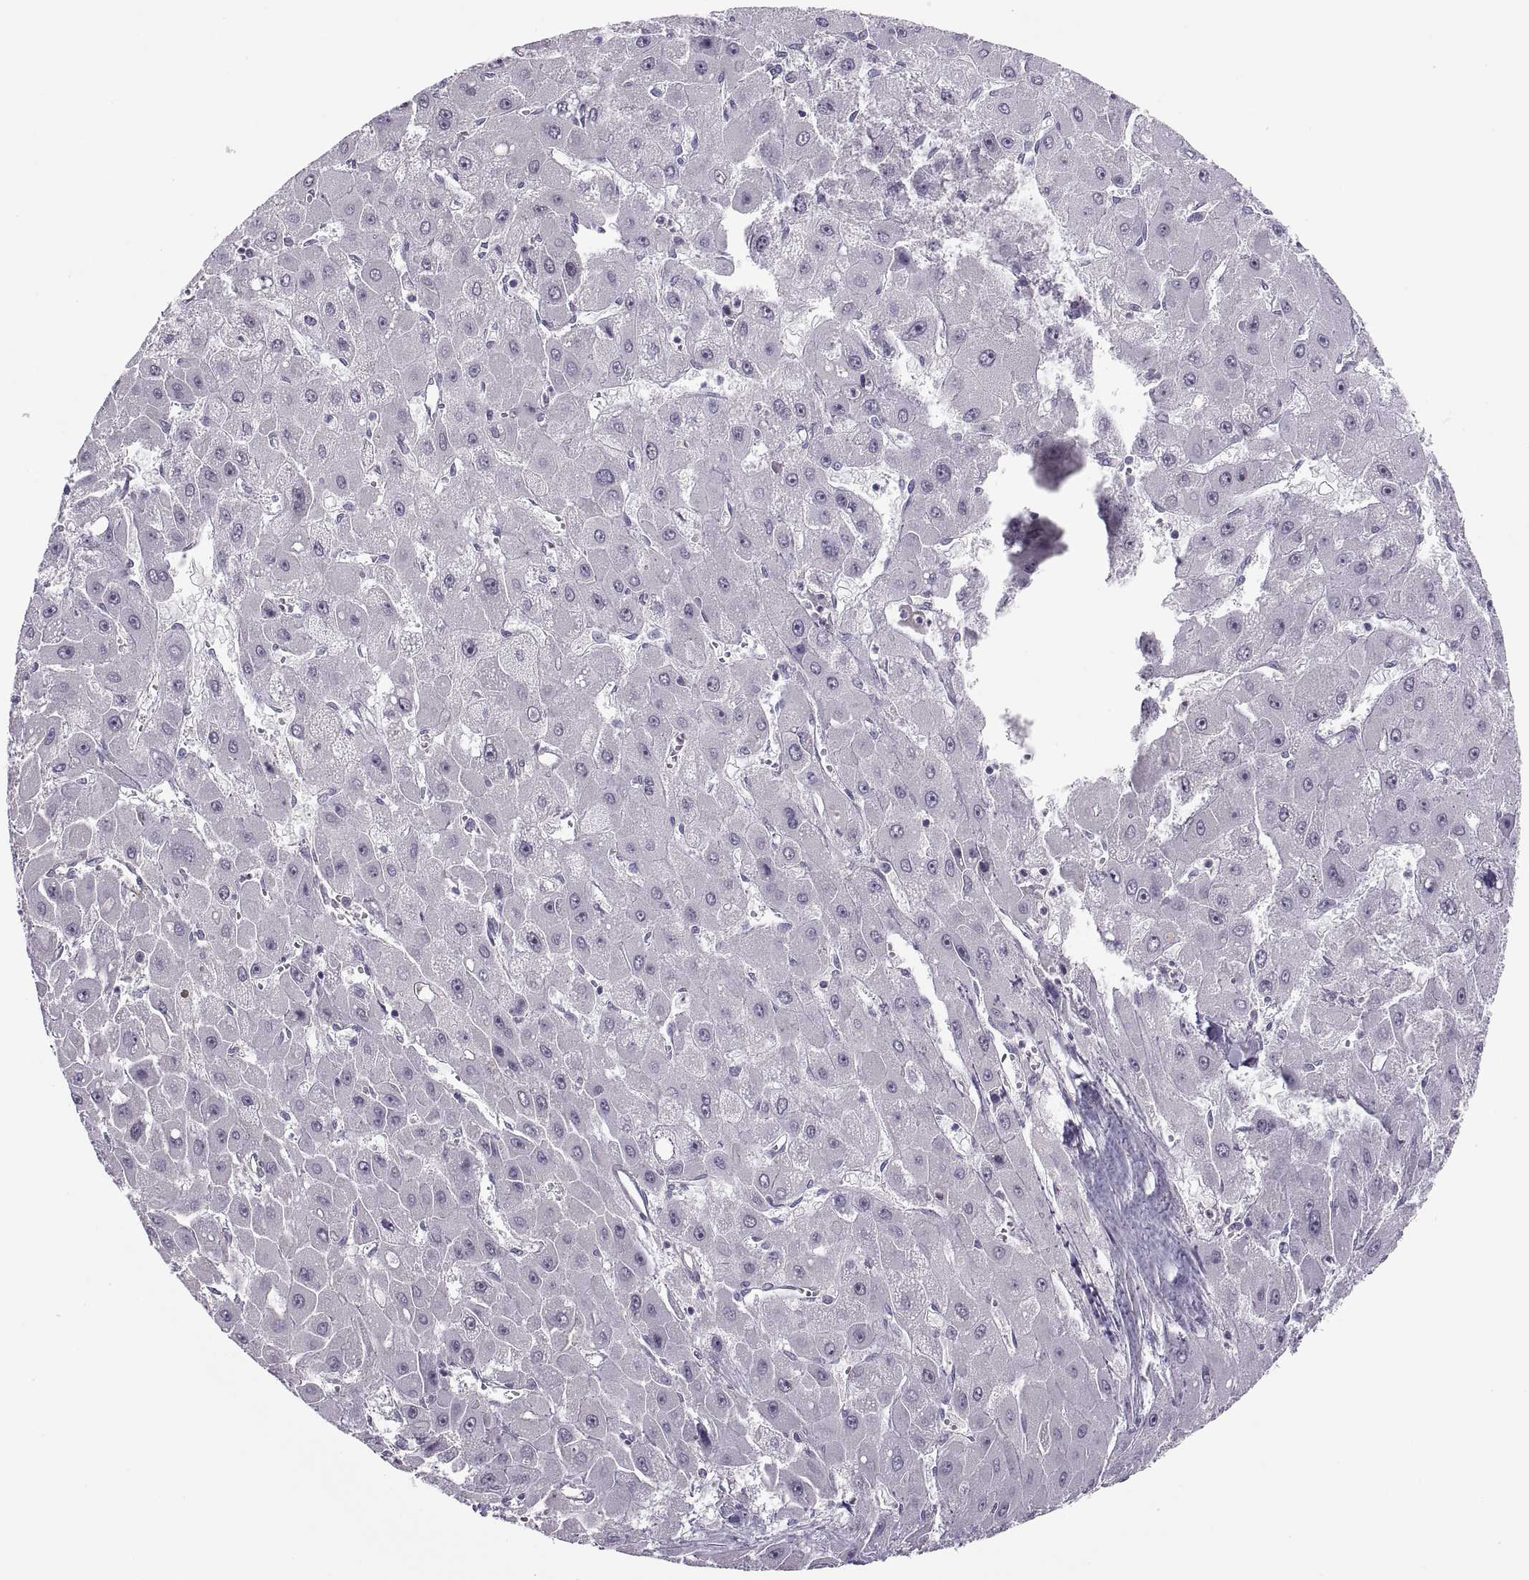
{"staining": {"intensity": "negative", "quantity": "none", "location": "none"}, "tissue": "liver cancer", "cell_type": "Tumor cells", "image_type": "cancer", "snomed": [{"axis": "morphology", "description": "Carcinoma, Hepatocellular, NOS"}, {"axis": "topography", "description": "Liver"}], "caption": "This is an IHC histopathology image of hepatocellular carcinoma (liver). There is no staining in tumor cells.", "gene": "CHCT1", "patient": {"sex": "female", "age": 25}}